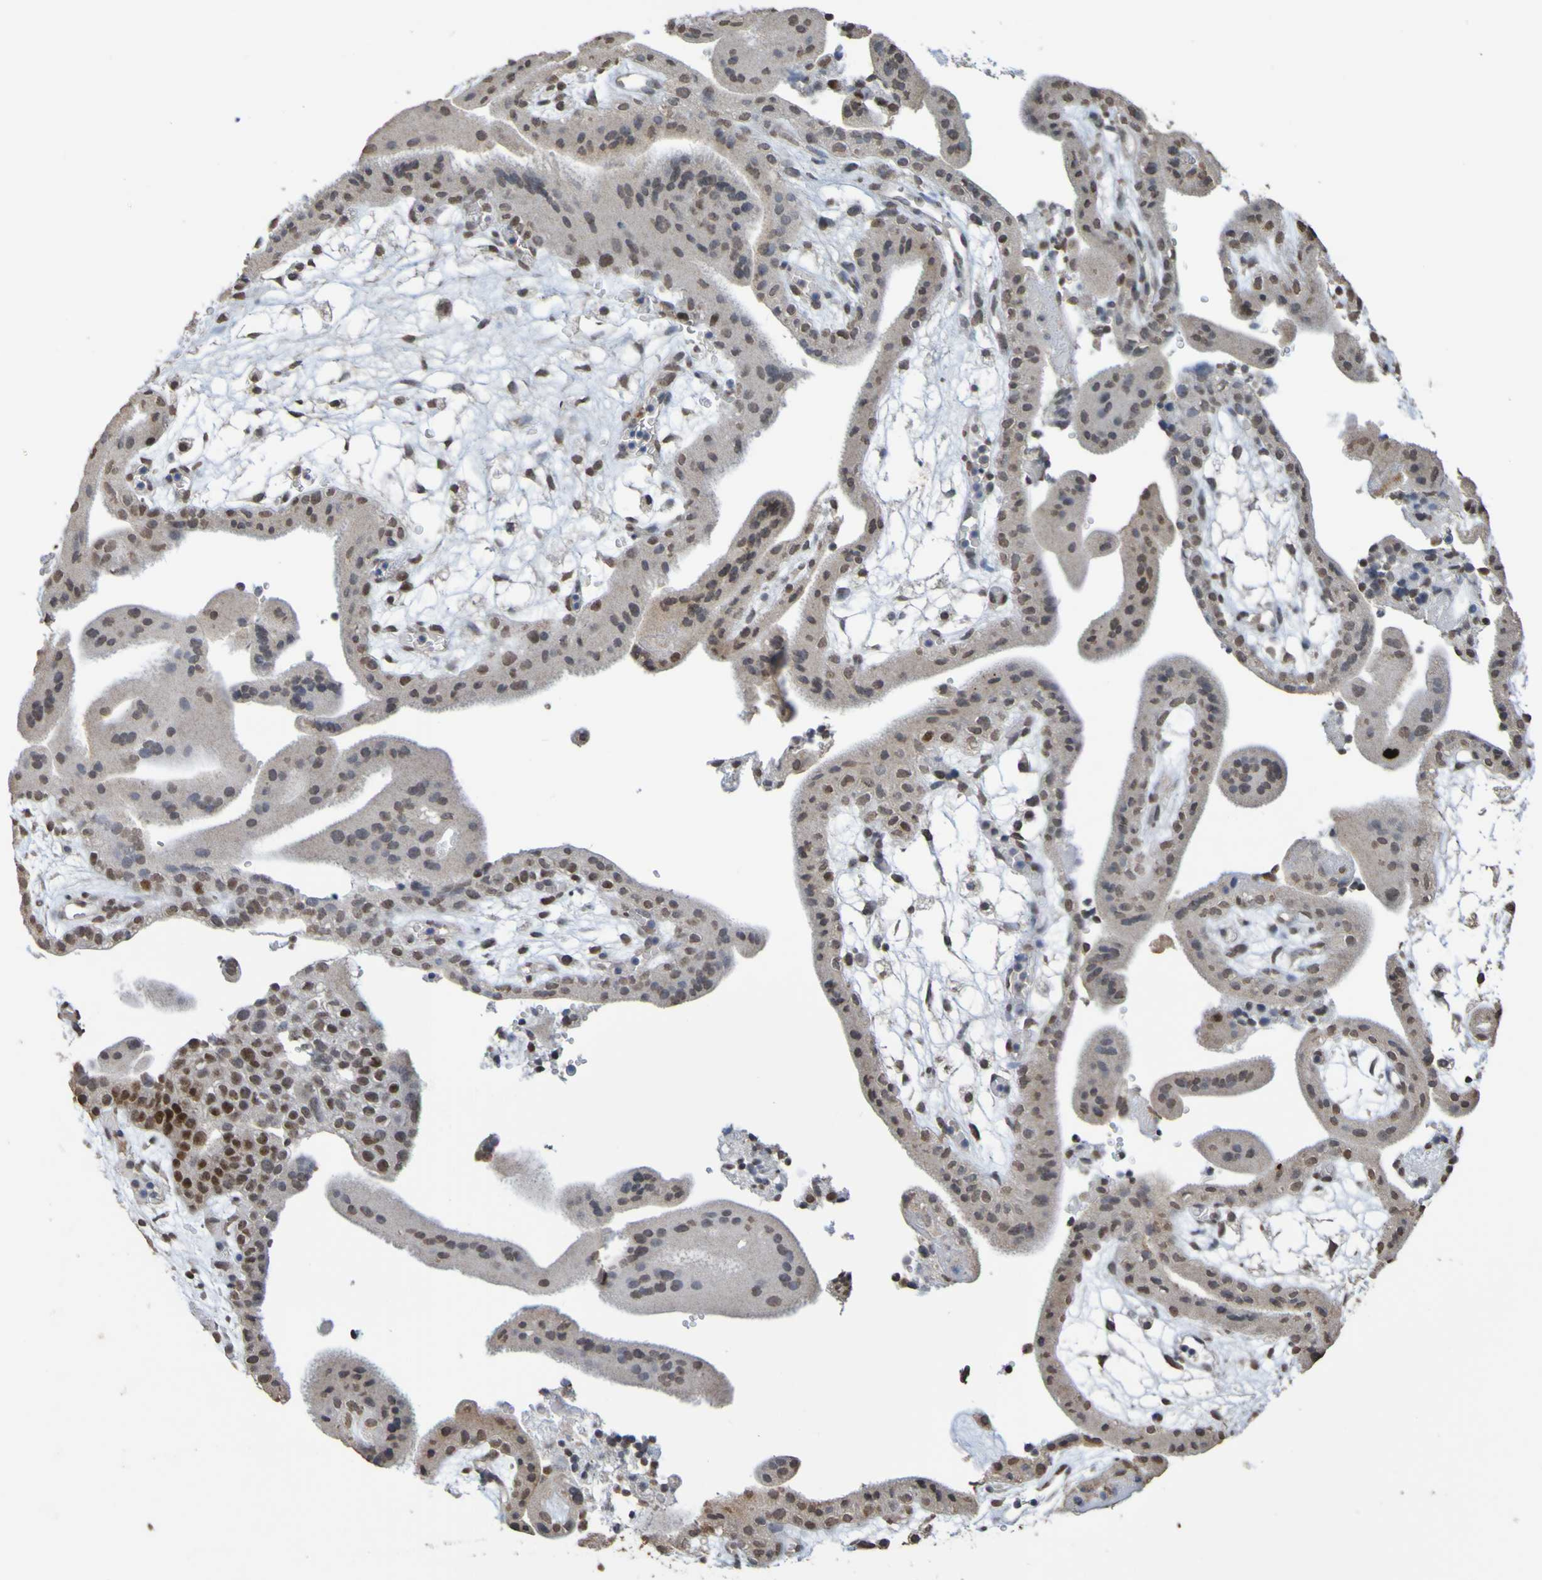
{"staining": {"intensity": "moderate", "quantity": ">75%", "location": "cytoplasmic/membranous,nuclear"}, "tissue": "placenta", "cell_type": "Decidual cells", "image_type": "normal", "snomed": [{"axis": "morphology", "description": "Normal tissue, NOS"}, {"axis": "topography", "description": "Placenta"}], "caption": "This micrograph reveals immunohistochemistry (IHC) staining of unremarkable human placenta, with medium moderate cytoplasmic/membranous,nuclear expression in about >75% of decidual cells.", "gene": "ALKBH2", "patient": {"sex": "female", "age": 18}}